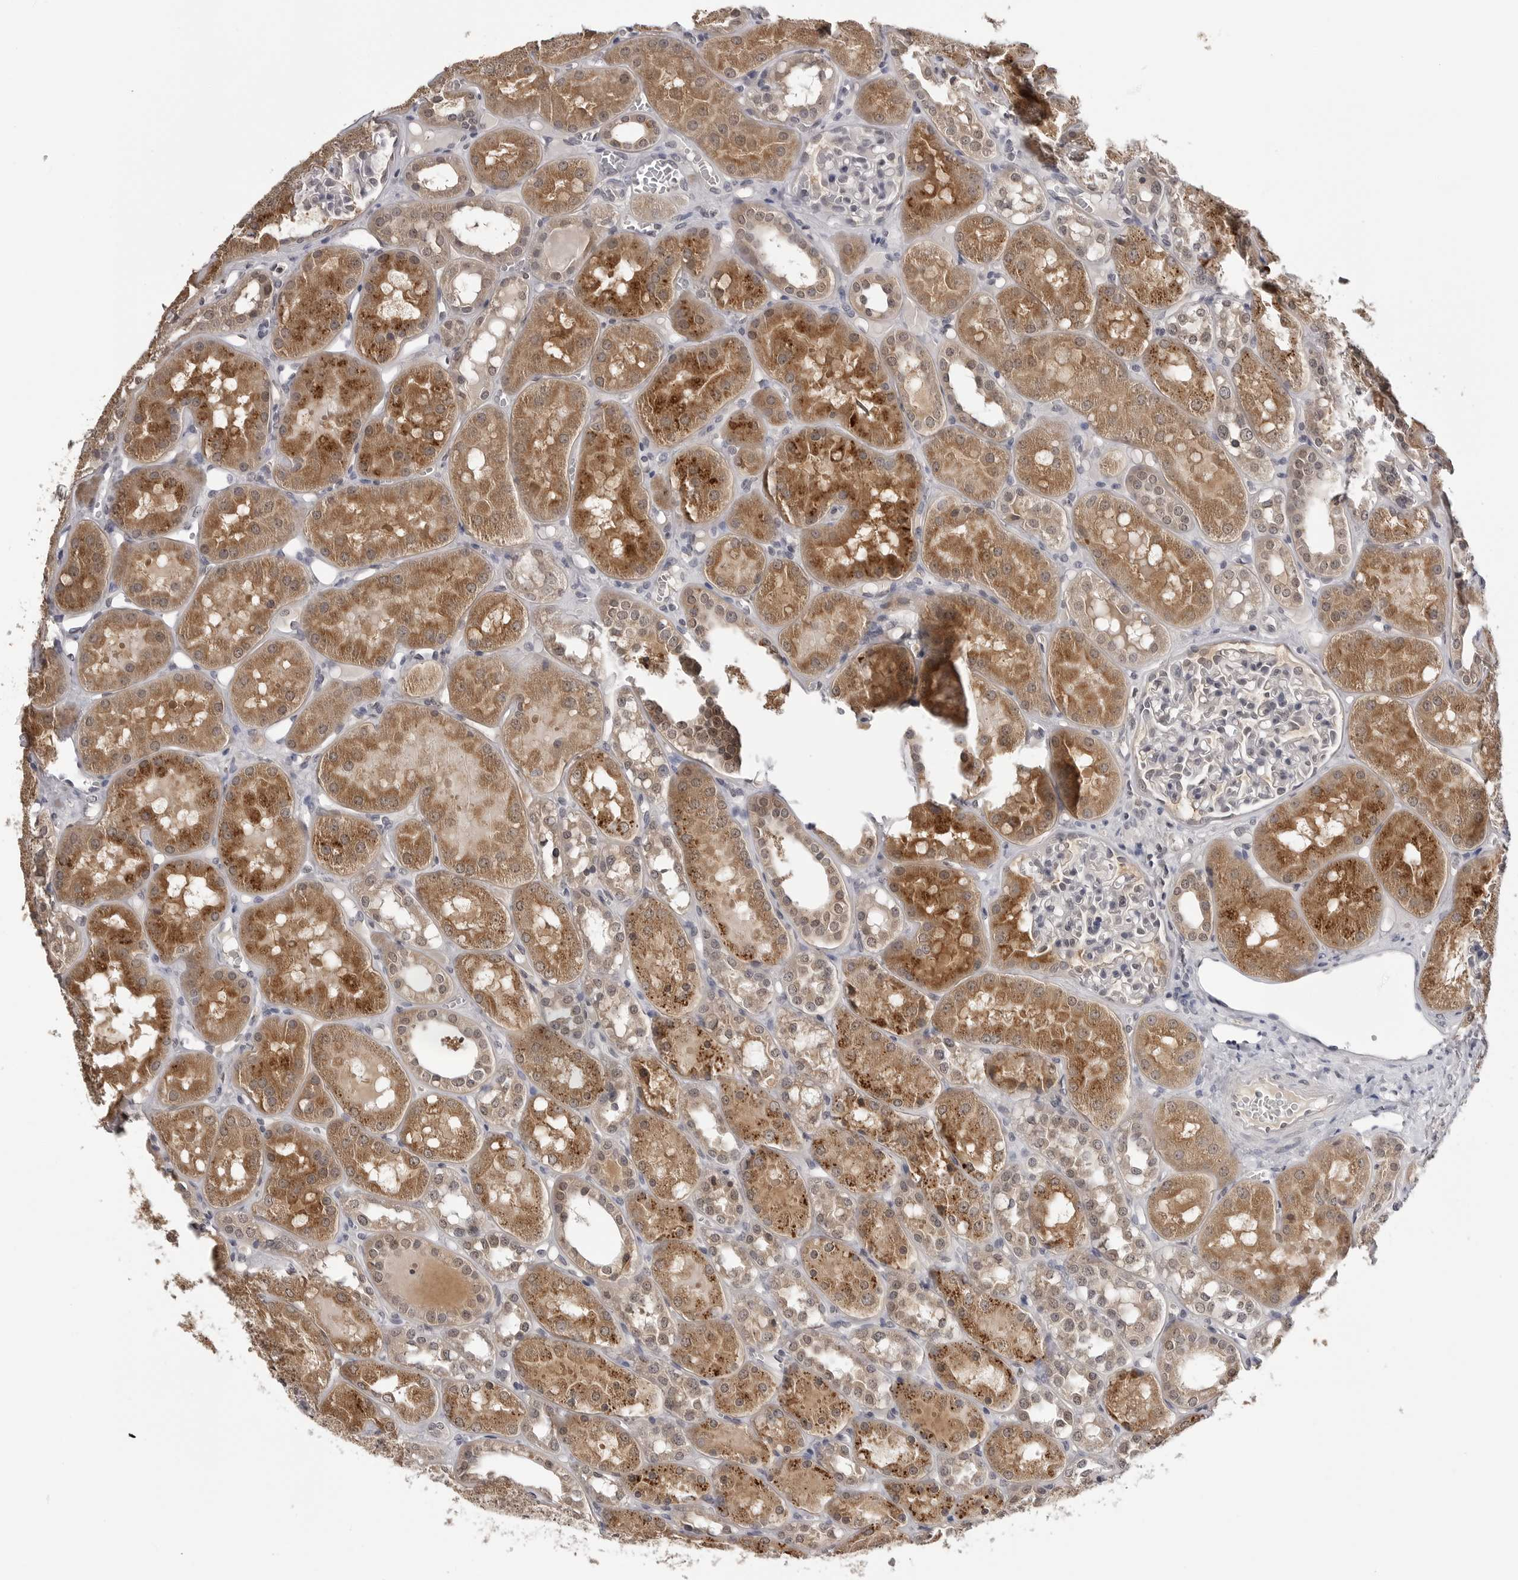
{"staining": {"intensity": "negative", "quantity": "none", "location": "none"}, "tissue": "kidney", "cell_type": "Cells in glomeruli", "image_type": "normal", "snomed": [{"axis": "morphology", "description": "Normal tissue, NOS"}, {"axis": "topography", "description": "Kidney"}], "caption": "Immunohistochemical staining of normal human kidney displays no significant staining in cells in glomeruli. (Brightfield microscopy of DAB immunohistochemistry at high magnification).", "gene": "CDK20", "patient": {"sex": "male", "age": 16}}